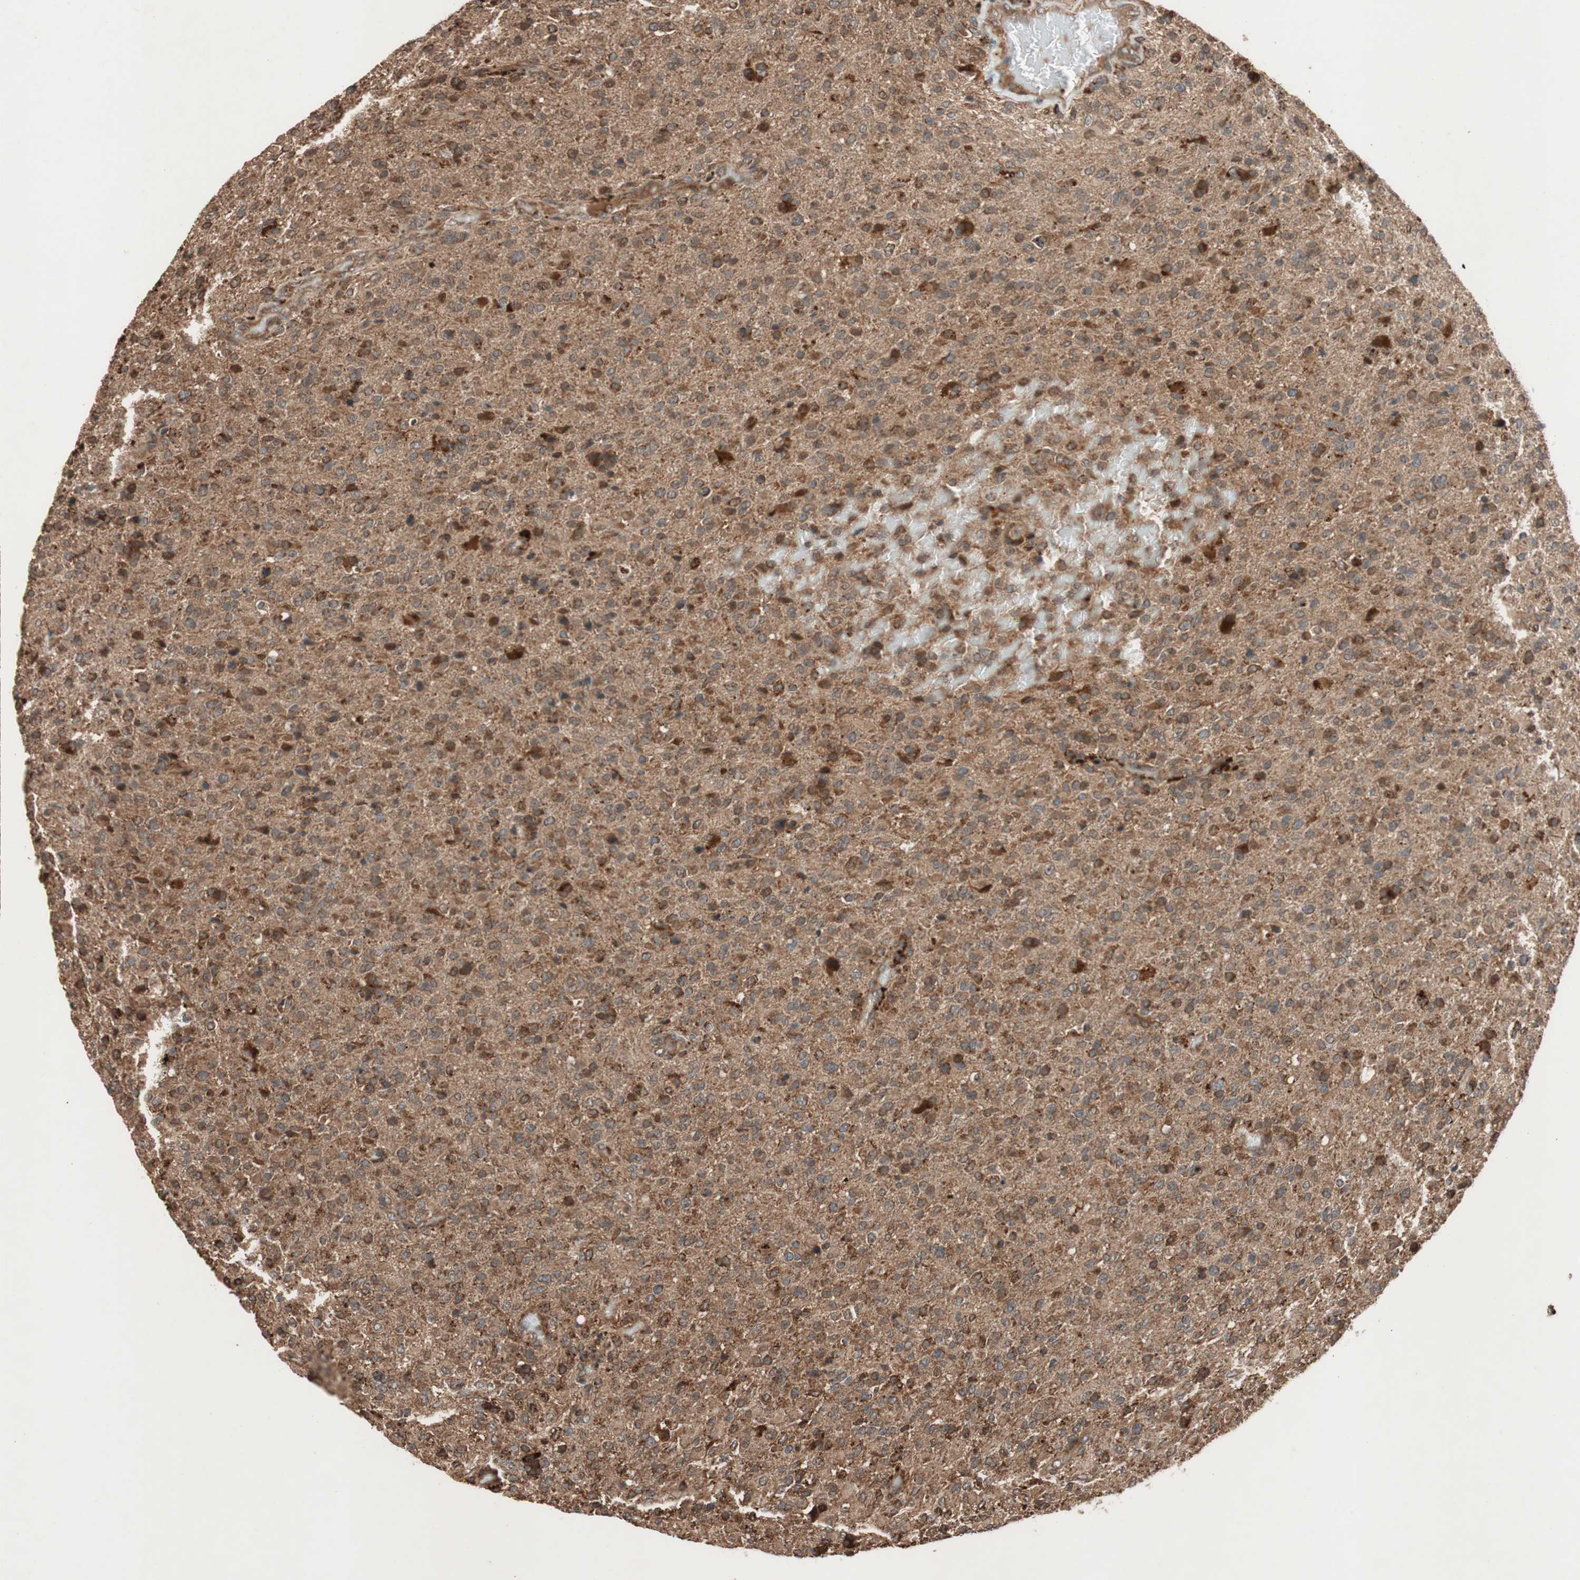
{"staining": {"intensity": "strong", "quantity": ">75%", "location": "cytoplasmic/membranous"}, "tissue": "glioma", "cell_type": "Tumor cells", "image_type": "cancer", "snomed": [{"axis": "morphology", "description": "Glioma, malignant, High grade"}, {"axis": "topography", "description": "Brain"}], "caption": "Immunohistochemistry (IHC) photomicrograph of neoplastic tissue: malignant glioma (high-grade) stained using immunohistochemistry displays high levels of strong protein expression localized specifically in the cytoplasmic/membranous of tumor cells, appearing as a cytoplasmic/membranous brown color.", "gene": "RAB1A", "patient": {"sex": "male", "age": 71}}